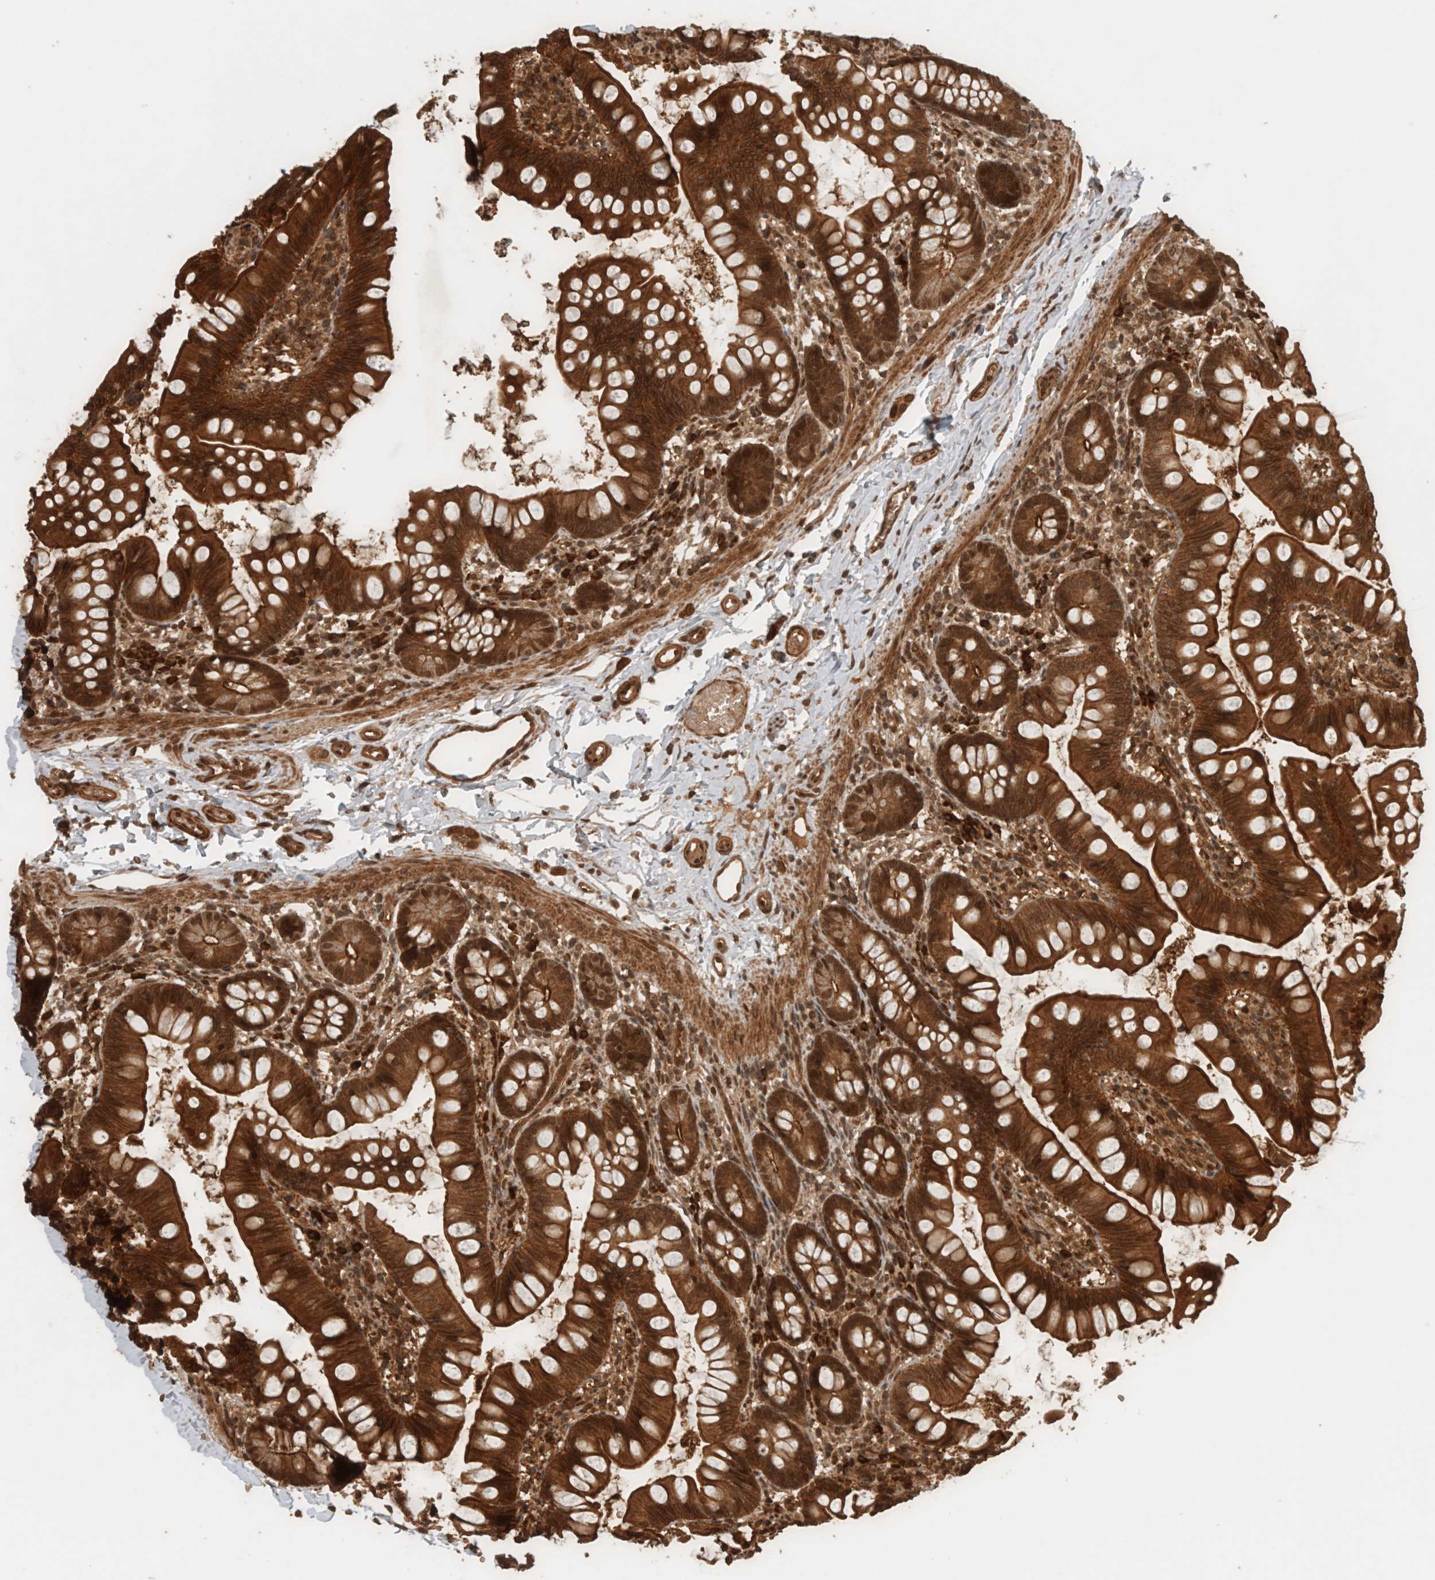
{"staining": {"intensity": "strong", "quantity": ">75%", "location": "cytoplasmic/membranous"}, "tissue": "small intestine", "cell_type": "Glandular cells", "image_type": "normal", "snomed": [{"axis": "morphology", "description": "Normal tissue, NOS"}, {"axis": "topography", "description": "Small intestine"}], "caption": "Strong cytoplasmic/membranous protein positivity is present in approximately >75% of glandular cells in small intestine. (brown staining indicates protein expression, while blue staining denotes nuclei).", "gene": "CNTROB", "patient": {"sex": "male", "age": 7}}